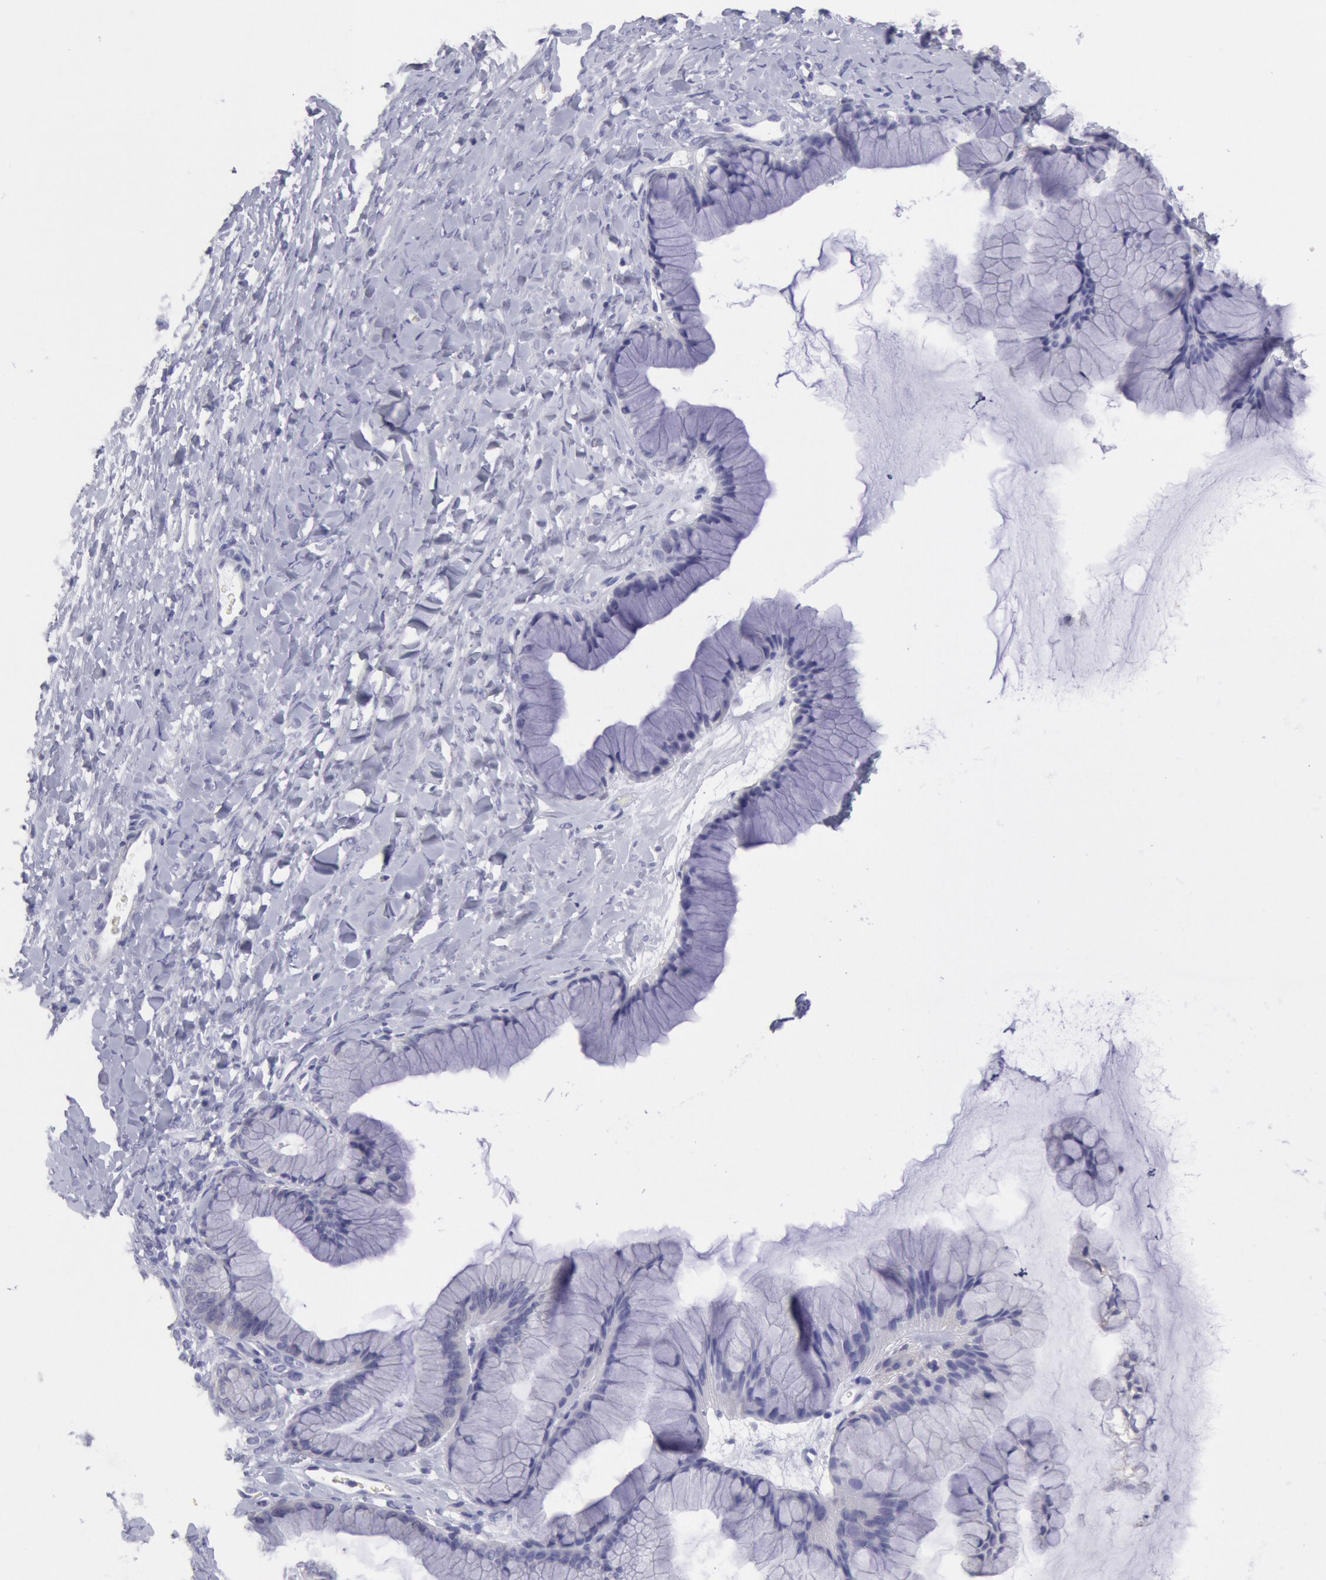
{"staining": {"intensity": "negative", "quantity": "none", "location": "none"}, "tissue": "ovarian cancer", "cell_type": "Tumor cells", "image_type": "cancer", "snomed": [{"axis": "morphology", "description": "Cystadenocarcinoma, mucinous, NOS"}, {"axis": "topography", "description": "Ovary"}], "caption": "Histopathology image shows no significant protein staining in tumor cells of ovarian cancer.", "gene": "MYH7", "patient": {"sex": "female", "age": 41}}